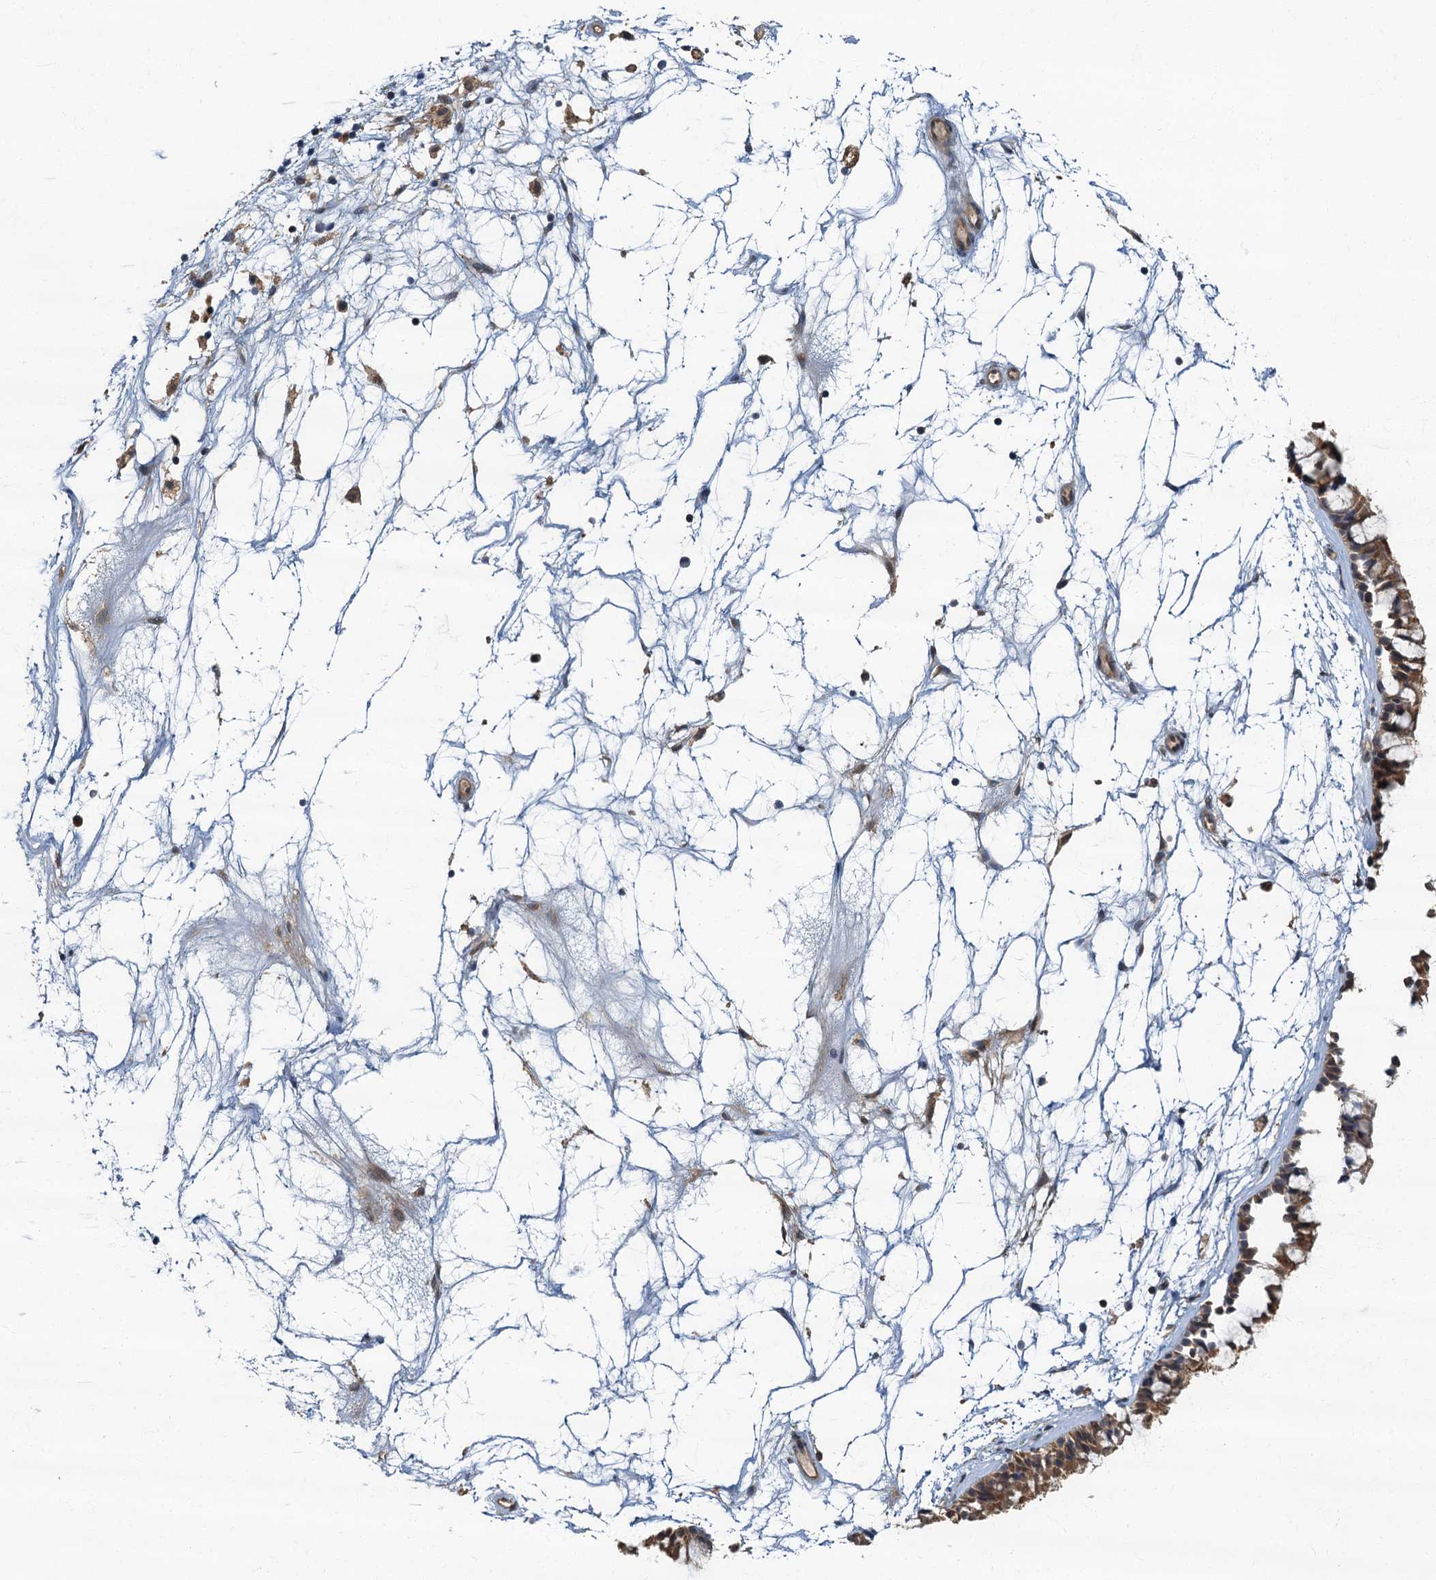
{"staining": {"intensity": "moderate", "quantity": ">75%", "location": "cytoplasmic/membranous"}, "tissue": "nasopharynx", "cell_type": "Respiratory epithelial cells", "image_type": "normal", "snomed": [{"axis": "morphology", "description": "Normal tissue, NOS"}, {"axis": "topography", "description": "Nasopharynx"}], "caption": "Nasopharynx stained with immunohistochemistry shows moderate cytoplasmic/membranous staining in approximately >75% of respiratory epithelial cells.", "gene": "TBCK", "patient": {"sex": "male", "age": 64}}